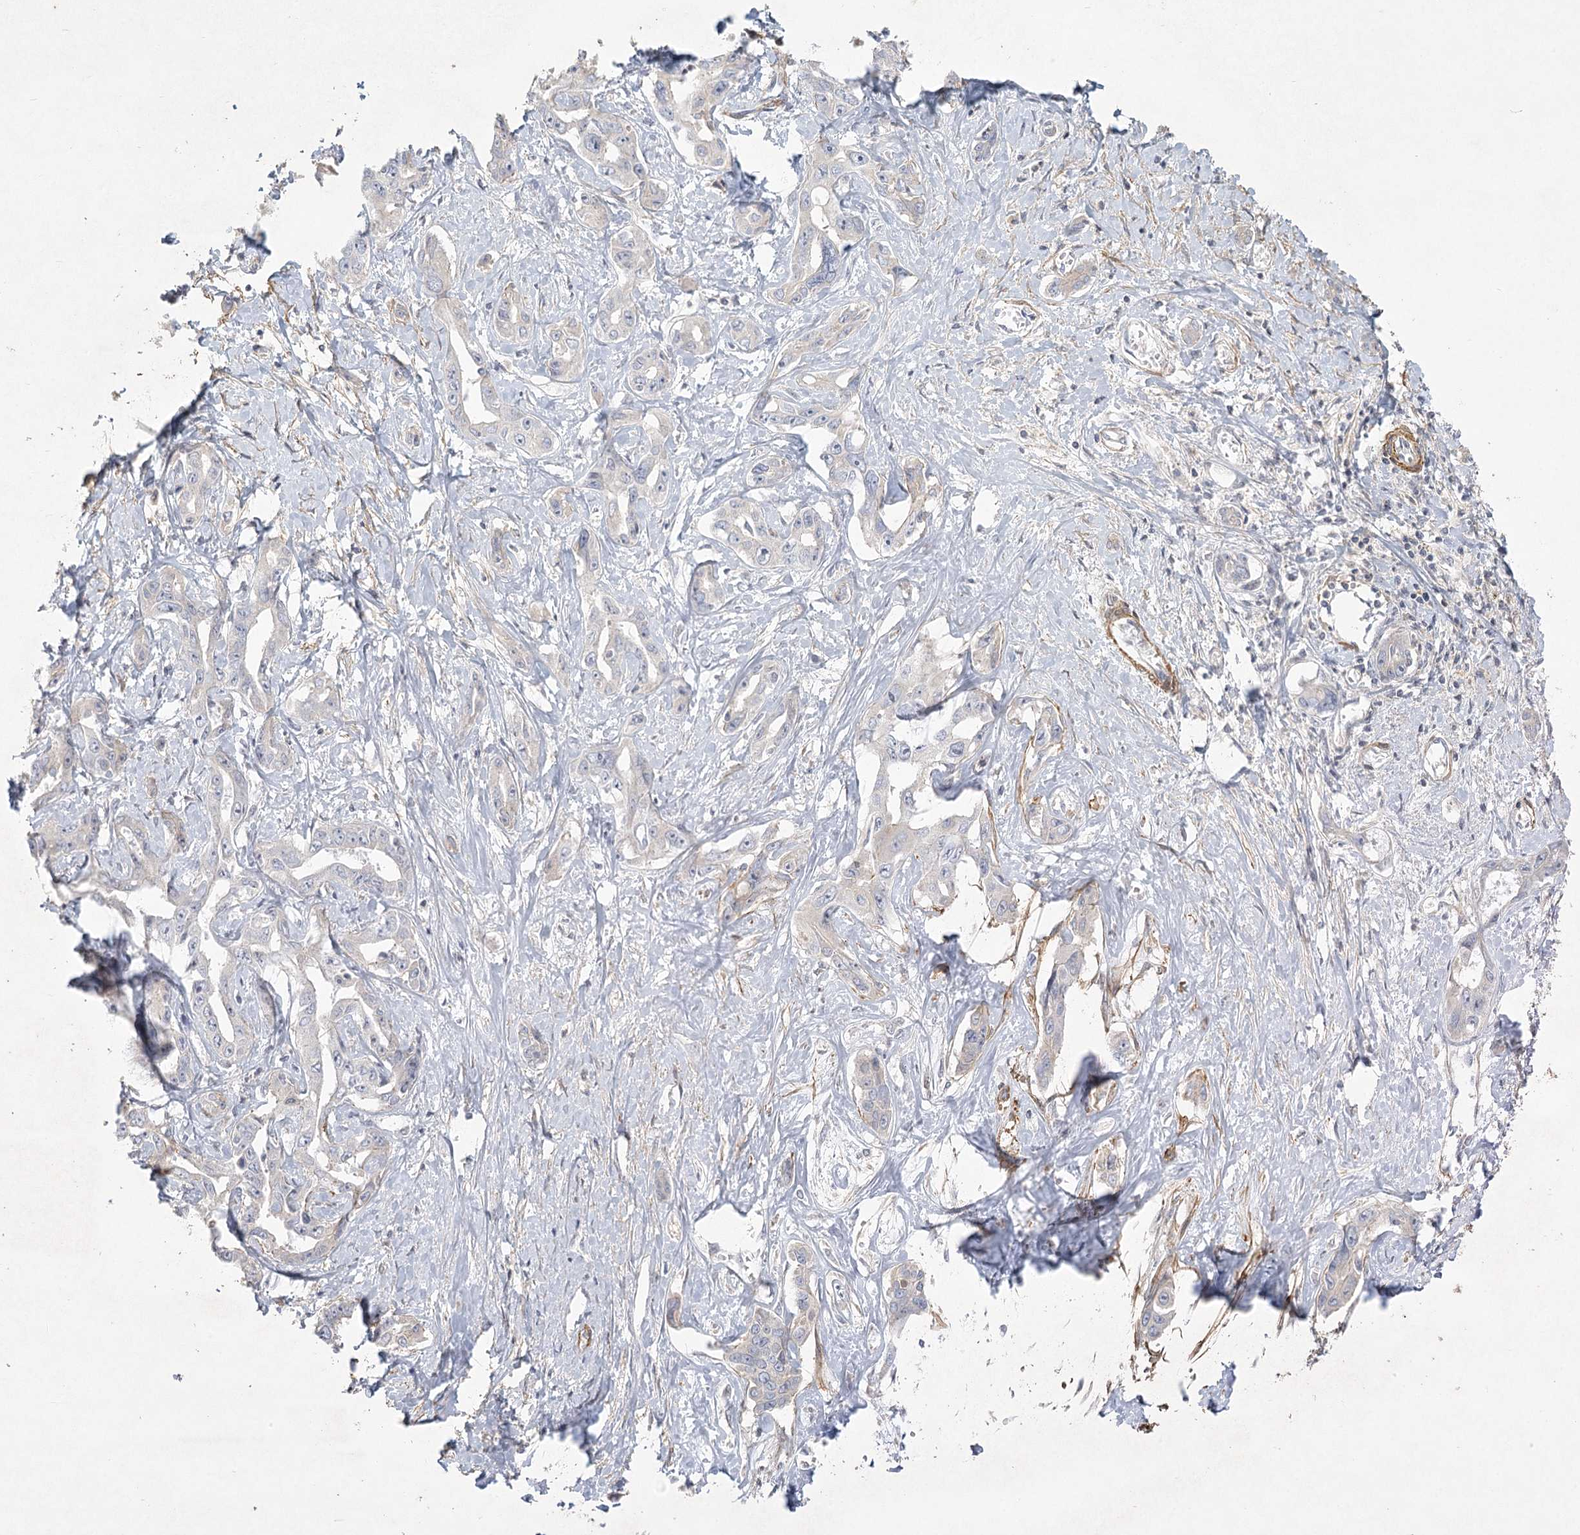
{"staining": {"intensity": "negative", "quantity": "none", "location": "none"}, "tissue": "liver cancer", "cell_type": "Tumor cells", "image_type": "cancer", "snomed": [{"axis": "morphology", "description": "Cholangiocarcinoma"}, {"axis": "topography", "description": "Liver"}], "caption": "Histopathology image shows no protein expression in tumor cells of liver cancer (cholangiocarcinoma) tissue.", "gene": "INPP4B", "patient": {"sex": "male", "age": 59}}